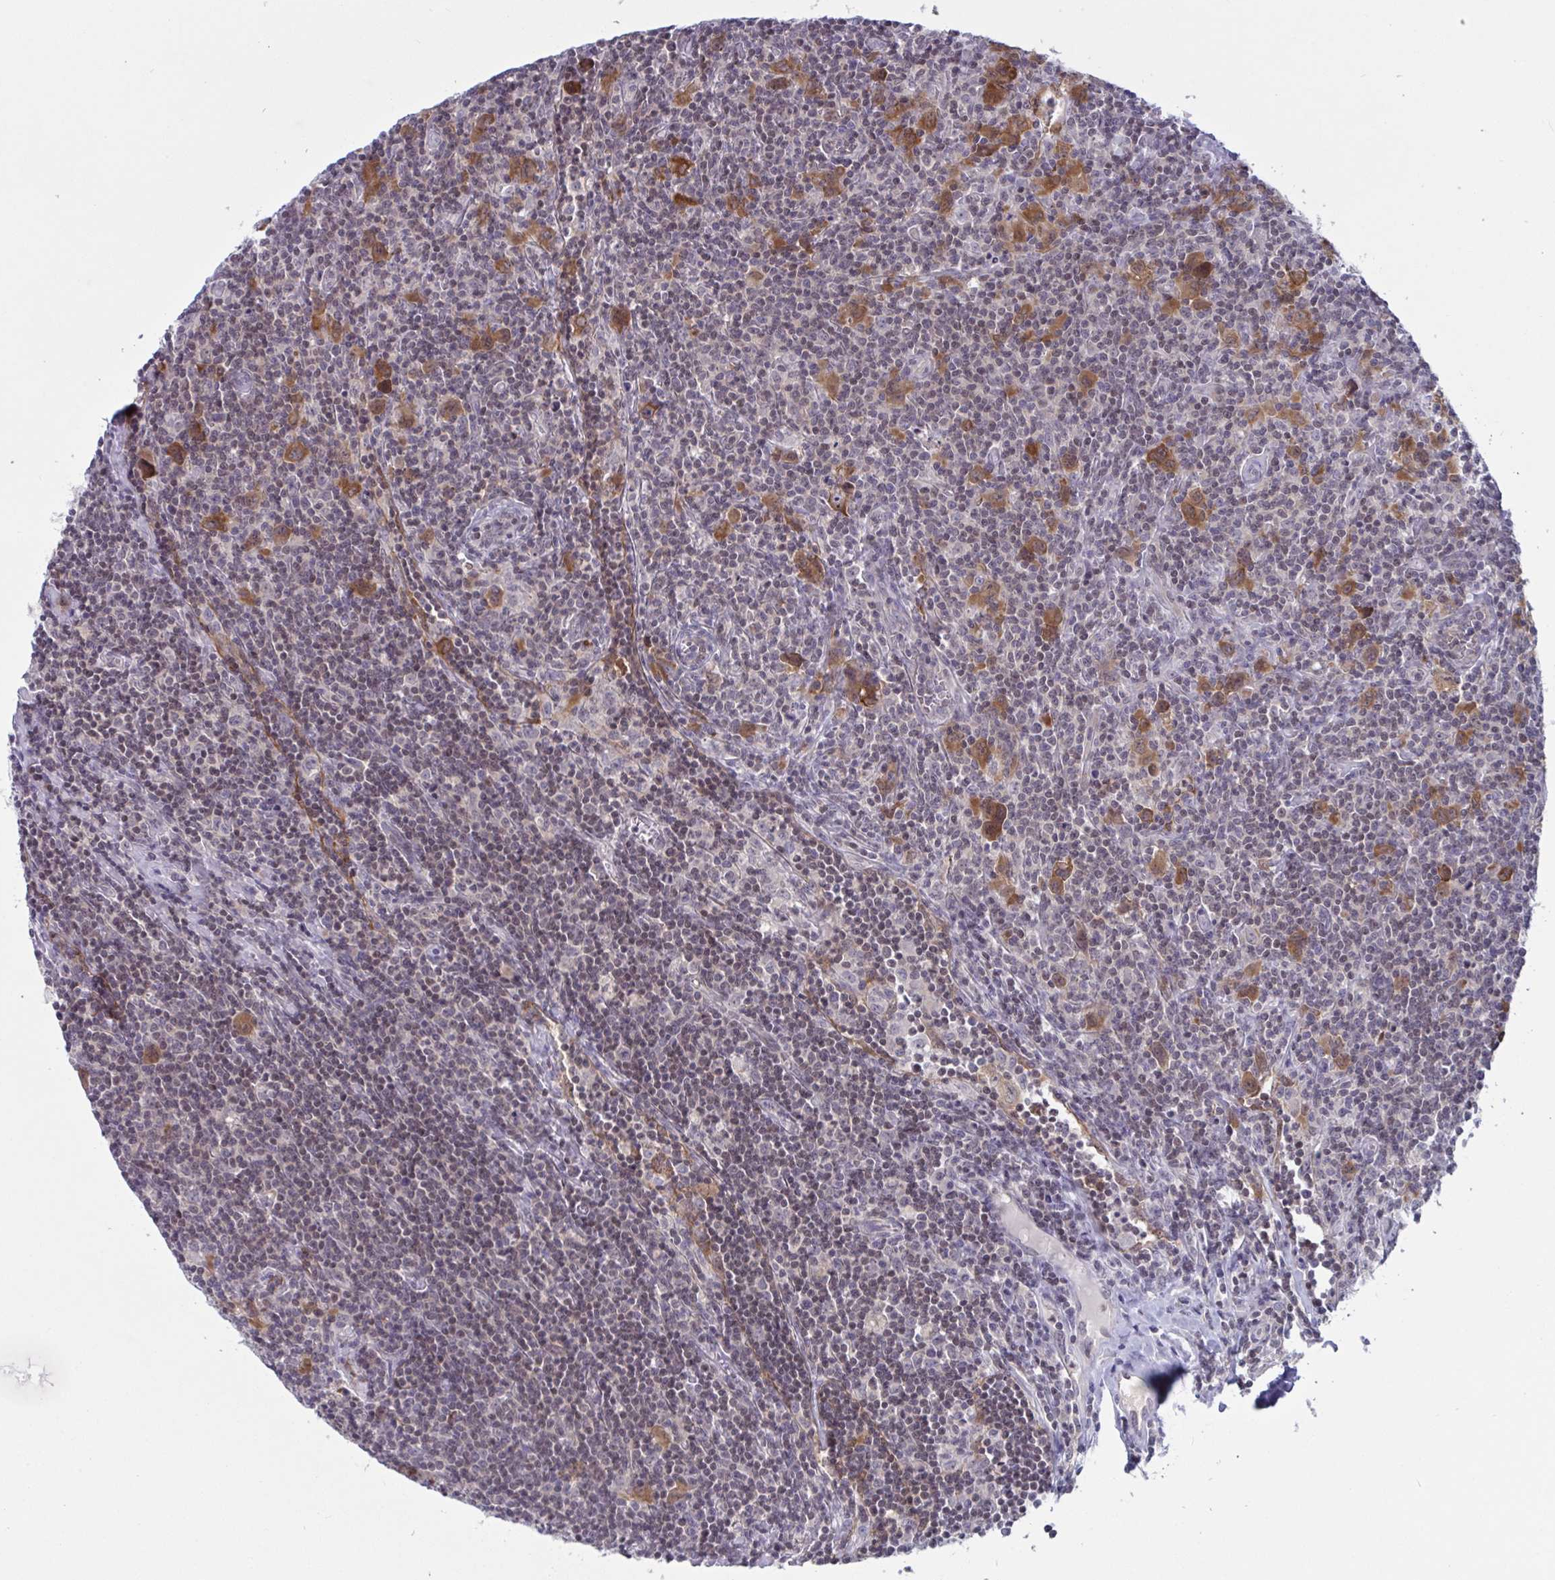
{"staining": {"intensity": "moderate", "quantity": ">75%", "location": "cytoplasmic/membranous,nuclear"}, "tissue": "lymphoma", "cell_type": "Tumor cells", "image_type": "cancer", "snomed": [{"axis": "morphology", "description": "Hodgkin's disease, NOS"}, {"axis": "topography", "description": "Lymph node"}], "caption": "Lymphoma stained with a brown dye reveals moderate cytoplasmic/membranous and nuclear positive staining in about >75% of tumor cells.", "gene": "TSN", "patient": {"sex": "female", "age": 18}}